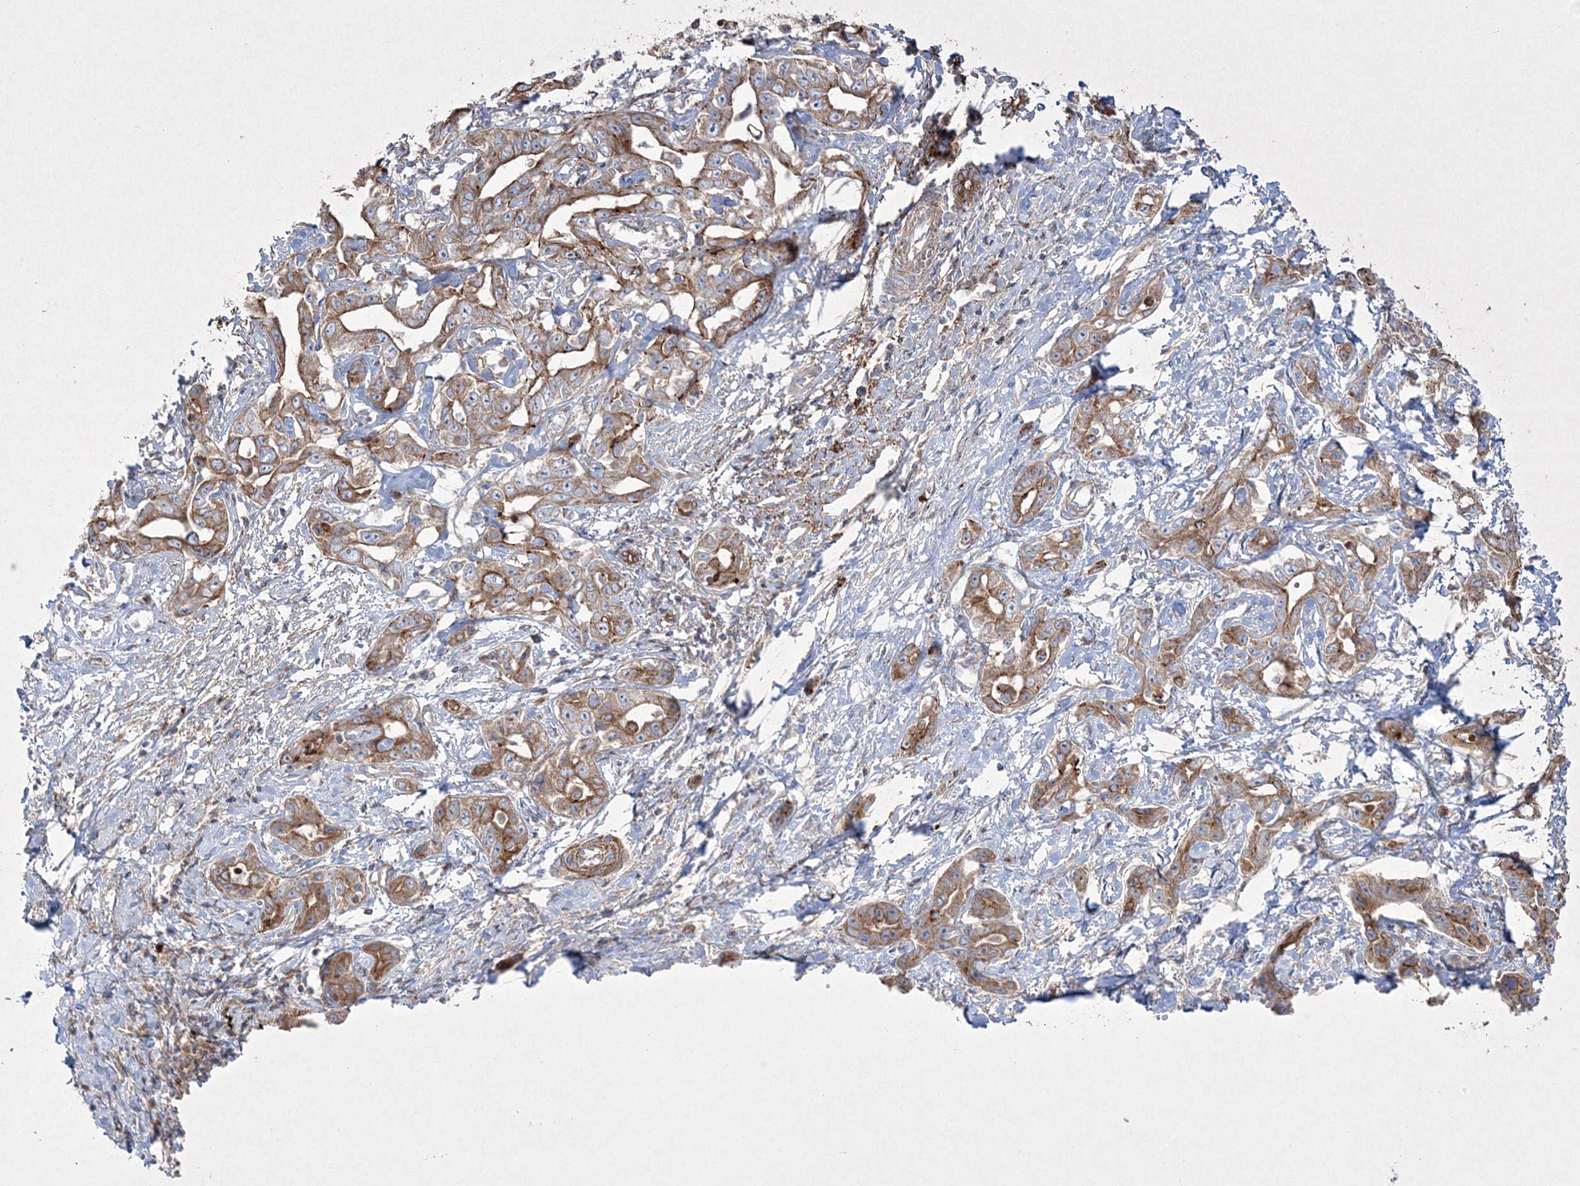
{"staining": {"intensity": "moderate", "quantity": ">75%", "location": "cytoplasmic/membranous"}, "tissue": "liver cancer", "cell_type": "Tumor cells", "image_type": "cancer", "snomed": [{"axis": "morphology", "description": "Cholangiocarcinoma"}, {"axis": "topography", "description": "Liver"}], "caption": "Approximately >75% of tumor cells in human cholangiocarcinoma (liver) reveal moderate cytoplasmic/membranous protein positivity as visualized by brown immunohistochemical staining.", "gene": "RICTOR", "patient": {"sex": "male", "age": 59}}